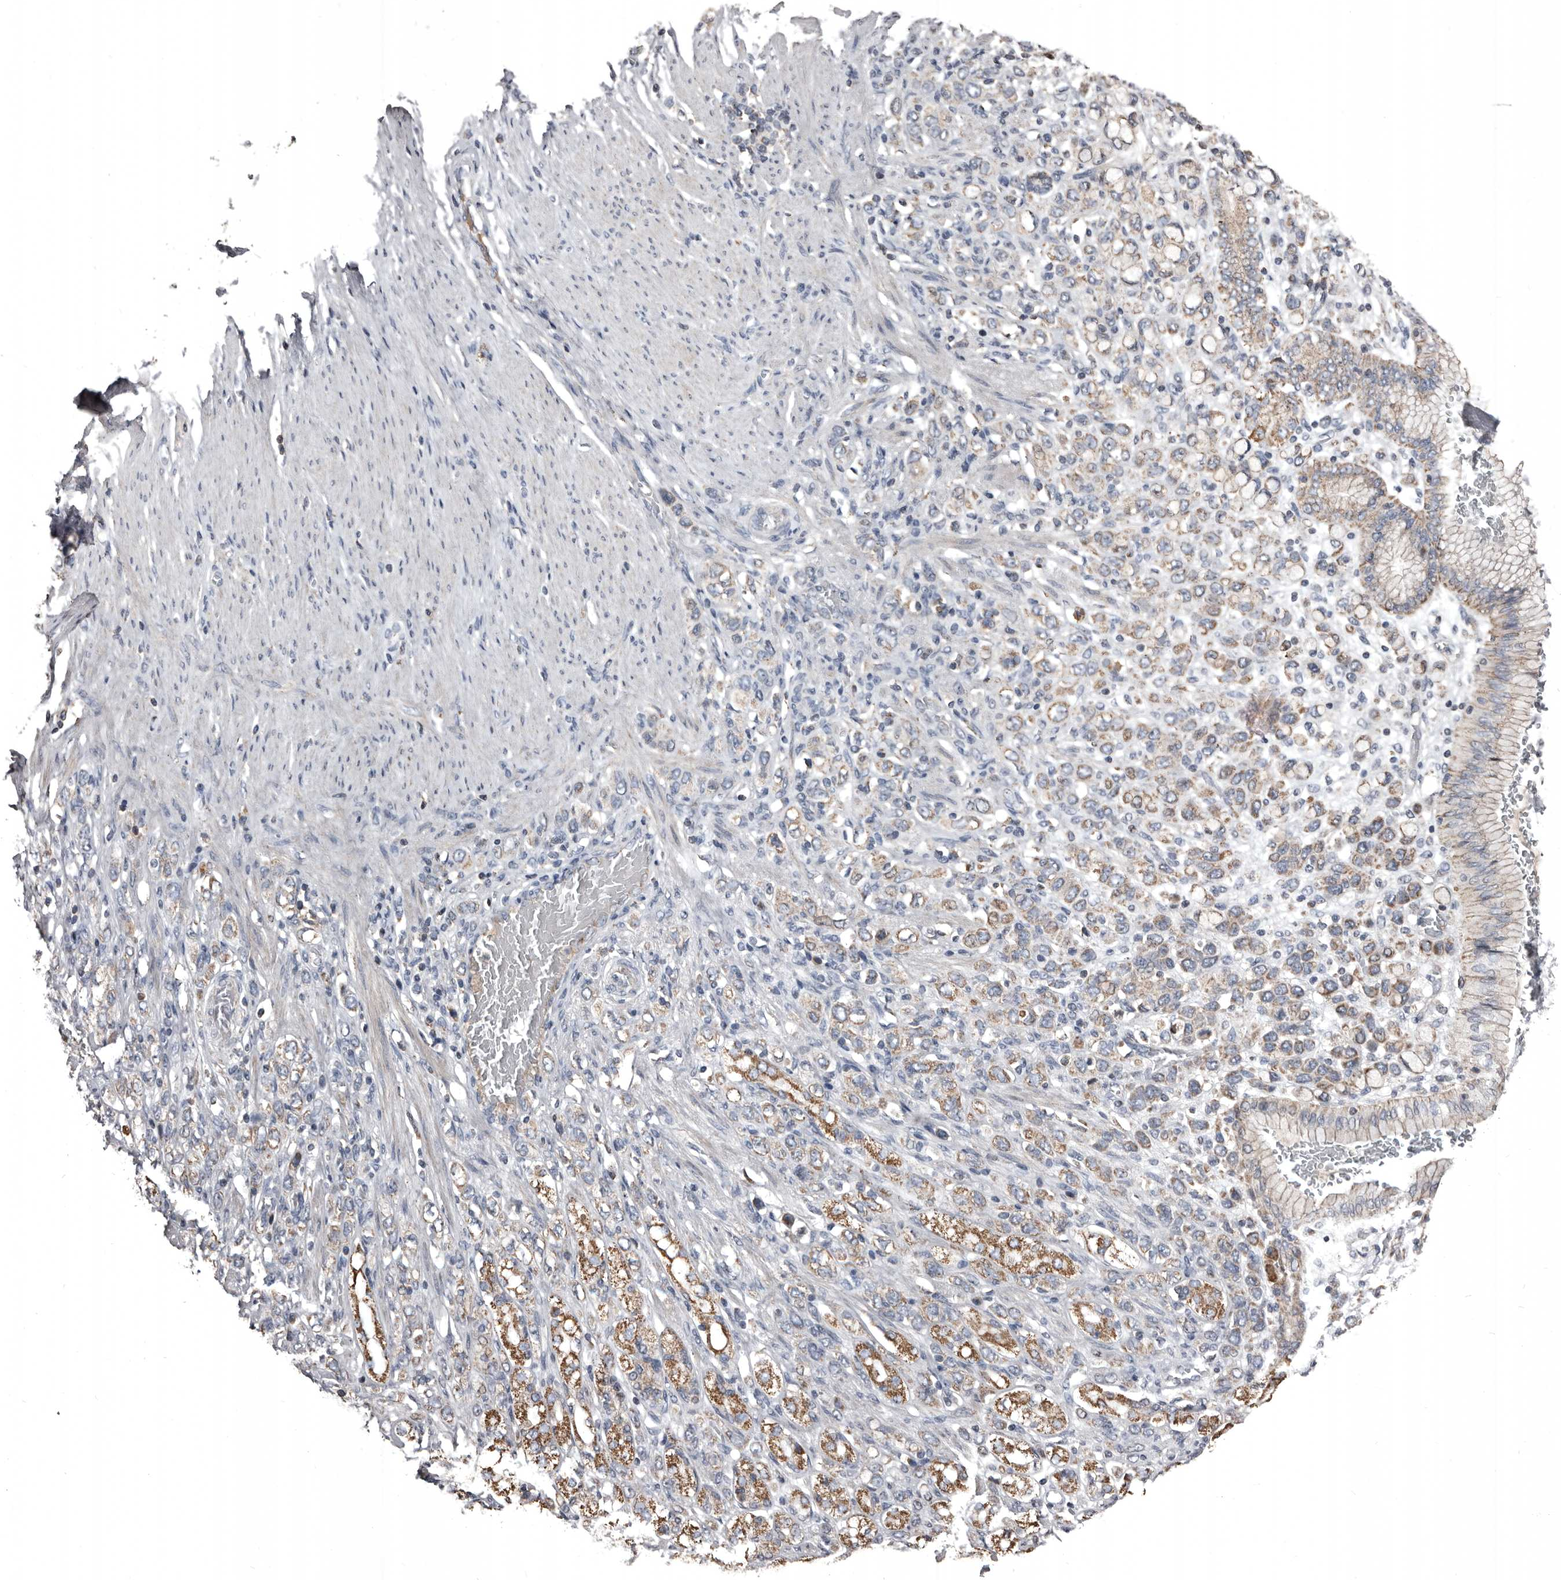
{"staining": {"intensity": "moderate", "quantity": "25%-75%", "location": "cytoplasmic/membranous"}, "tissue": "stomach cancer", "cell_type": "Tumor cells", "image_type": "cancer", "snomed": [{"axis": "morphology", "description": "Adenocarcinoma, NOS"}, {"axis": "topography", "description": "Stomach"}], "caption": "Stomach cancer (adenocarcinoma) stained for a protein (brown) demonstrates moderate cytoplasmic/membranous positive staining in about 25%-75% of tumor cells.", "gene": "GREB1", "patient": {"sex": "female", "age": 65}}